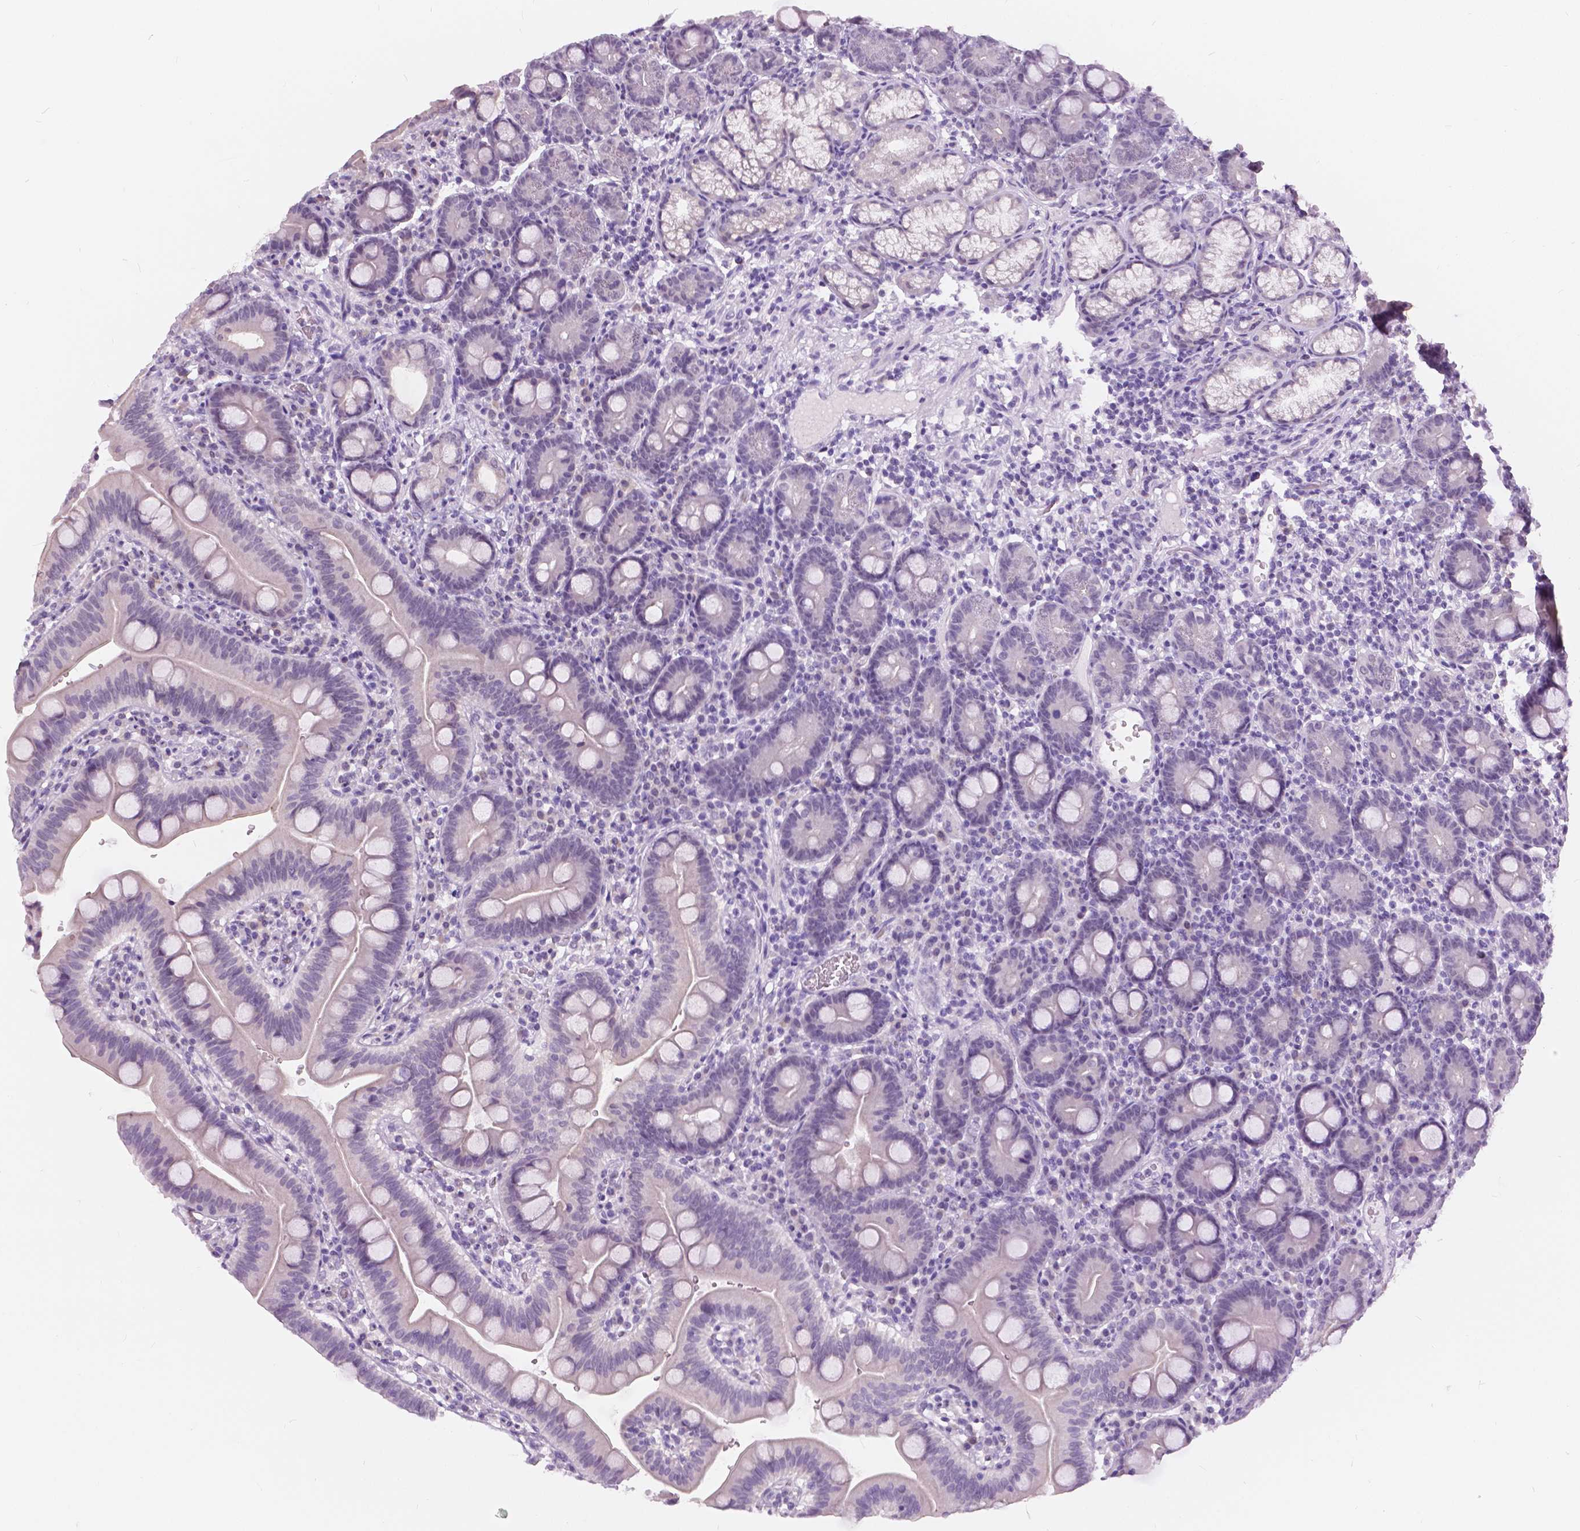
{"staining": {"intensity": "negative", "quantity": "none", "location": "none"}, "tissue": "duodenum", "cell_type": "Glandular cells", "image_type": "normal", "snomed": [{"axis": "morphology", "description": "Normal tissue, NOS"}, {"axis": "topography", "description": "Pancreas"}, {"axis": "topography", "description": "Duodenum"}], "caption": "This is an IHC photomicrograph of normal human duodenum. There is no positivity in glandular cells.", "gene": "MYOM1", "patient": {"sex": "male", "age": 59}}